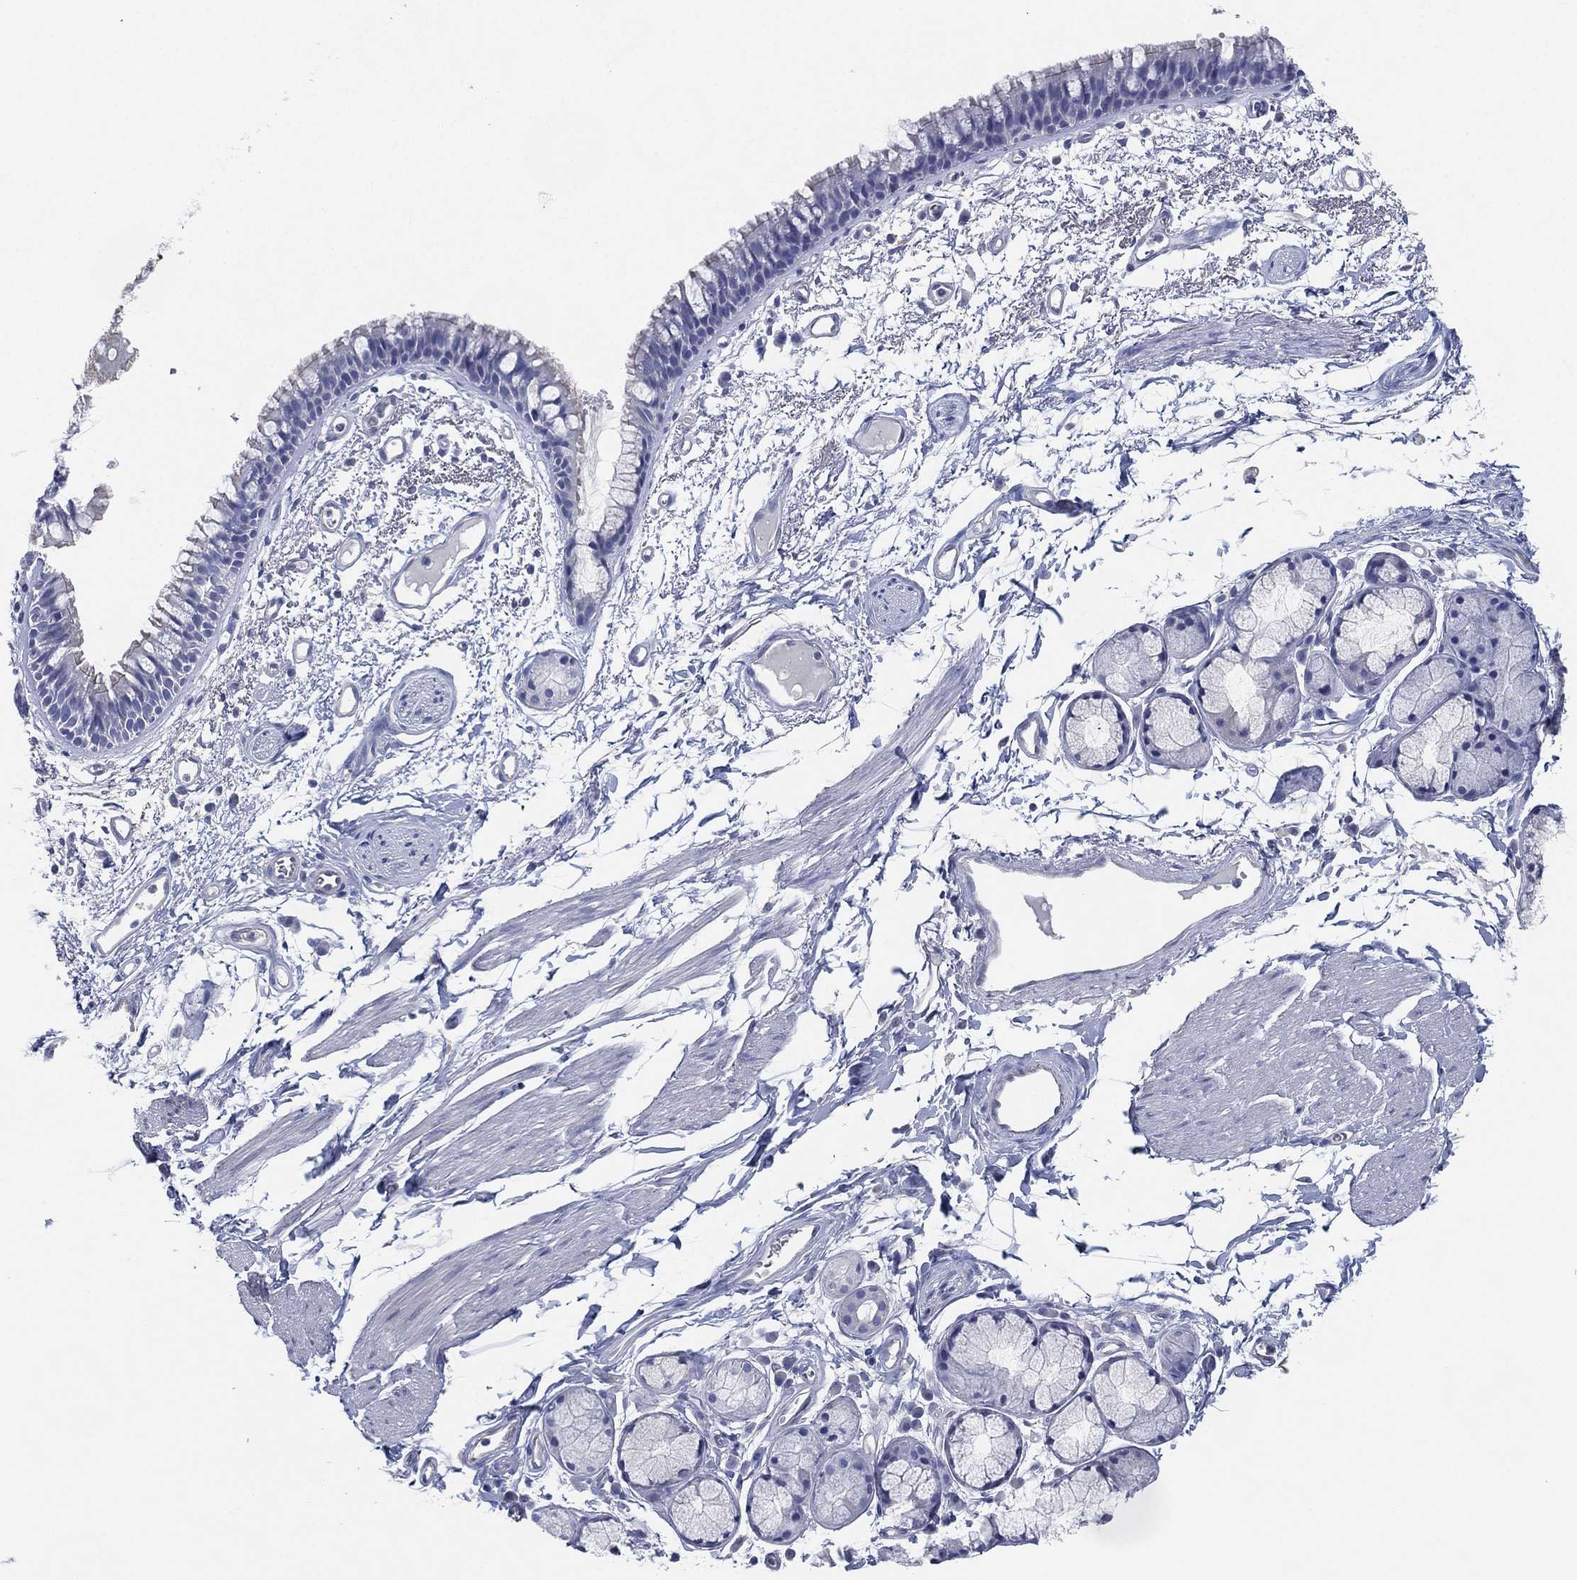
{"staining": {"intensity": "negative", "quantity": "none", "location": "none"}, "tissue": "bronchus", "cell_type": "Respiratory epithelial cells", "image_type": "normal", "snomed": [{"axis": "morphology", "description": "Normal tissue, NOS"}, {"axis": "topography", "description": "Cartilage tissue"}, {"axis": "topography", "description": "Bronchus"}], "caption": "Micrograph shows no significant protein staining in respiratory epithelial cells of benign bronchus. Brightfield microscopy of IHC stained with DAB (brown) and hematoxylin (blue), captured at high magnification.", "gene": "CCDC70", "patient": {"sex": "male", "age": 66}}